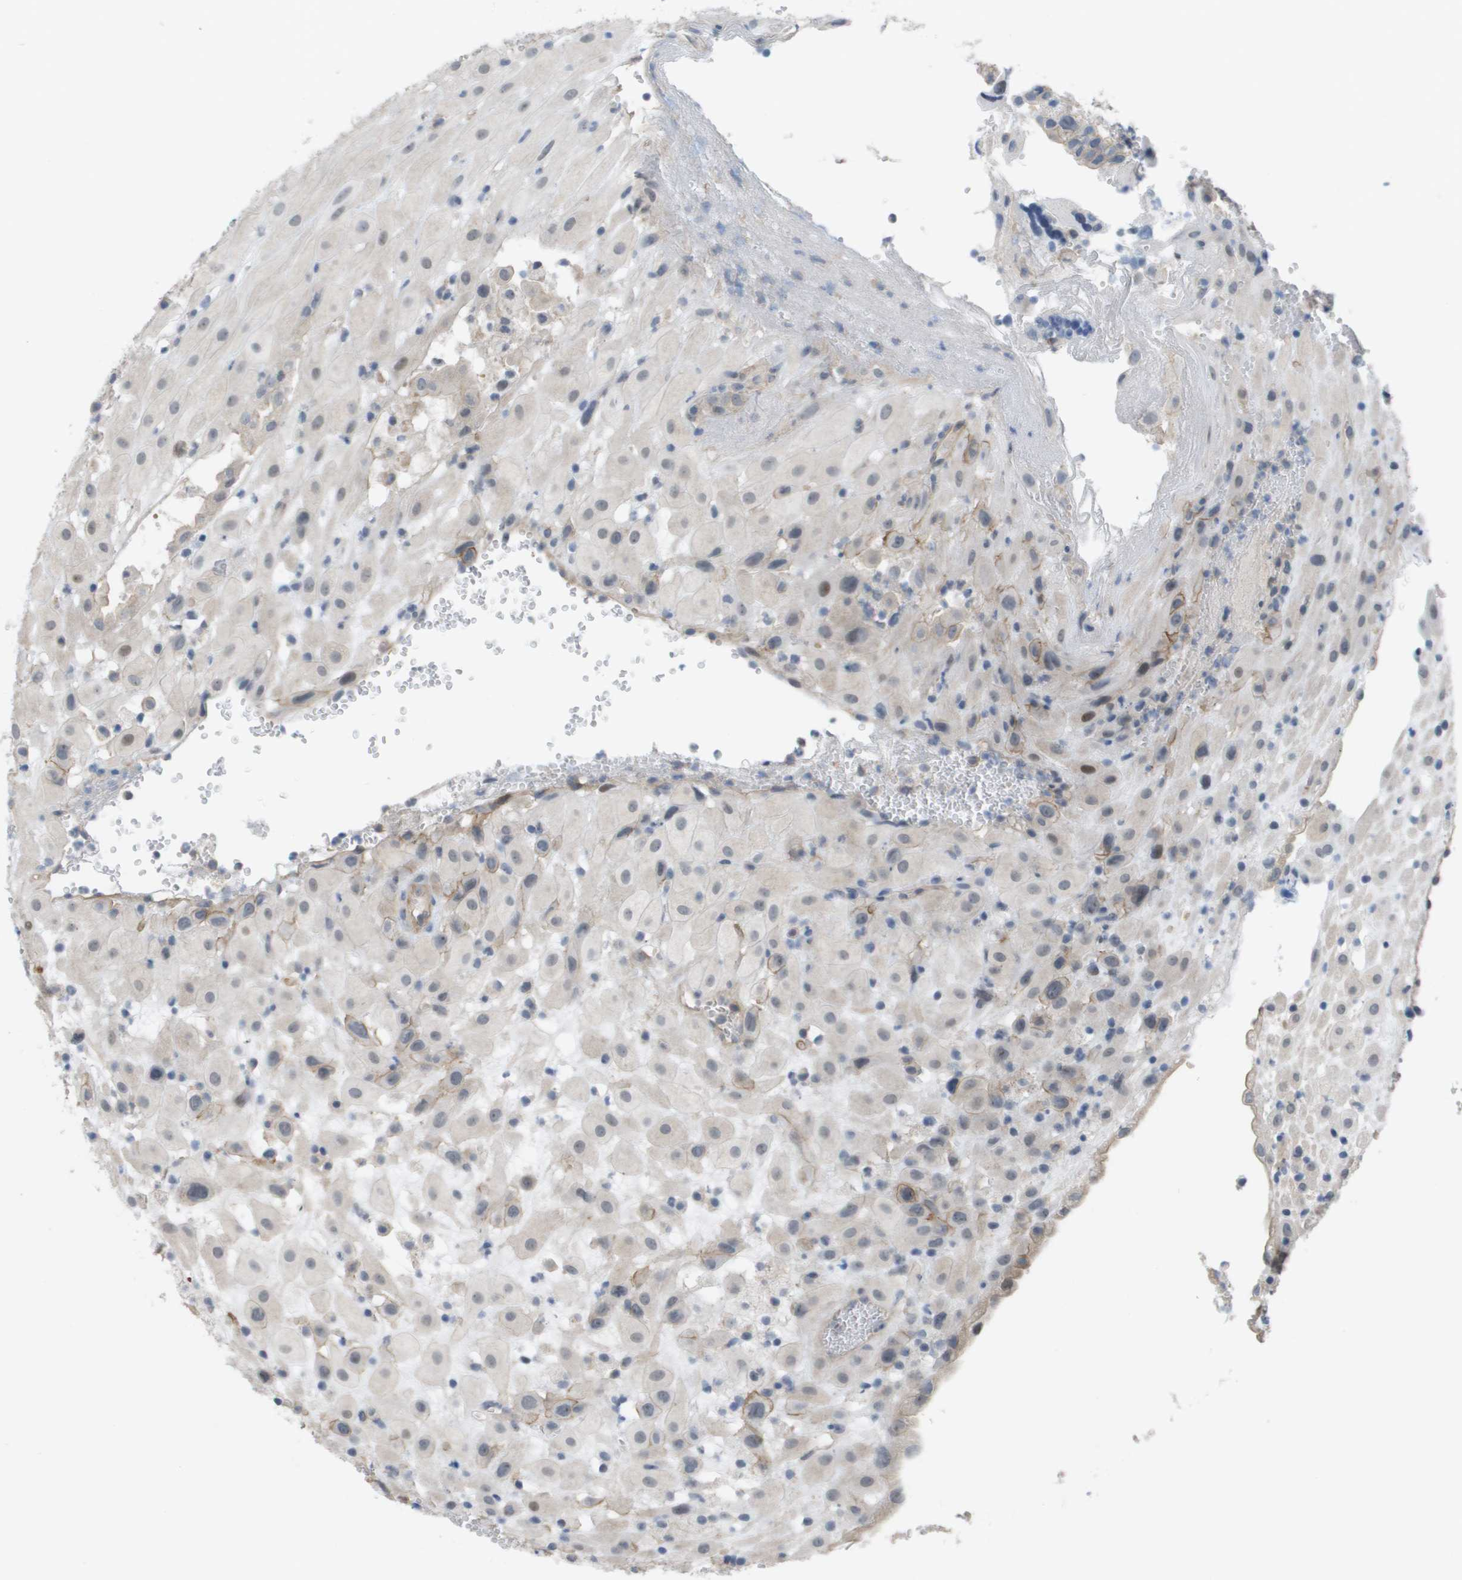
{"staining": {"intensity": "negative", "quantity": "none", "location": "none"}, "tissue": "placenta", "cell_type": "Decidual cells", "image_type": "normal", "snomed": [{"axis": "morphology", "description": "Normal tissue, NOS"}, {"axis": "topography", "description": "Placenta"}], "caption": "This is a micrograph of IHC staining of unremarkable placenta, which shows no staining in decidual cells. The staining was performed using DAB (3,3'-diaminobenzidine) to visualize the protein expression in brown, while the nuclei were stained in blue with hematoxylin (Magnification: 20x).", "gene": "MTARC2", "patient": {"sex": "female", "age": 18}}